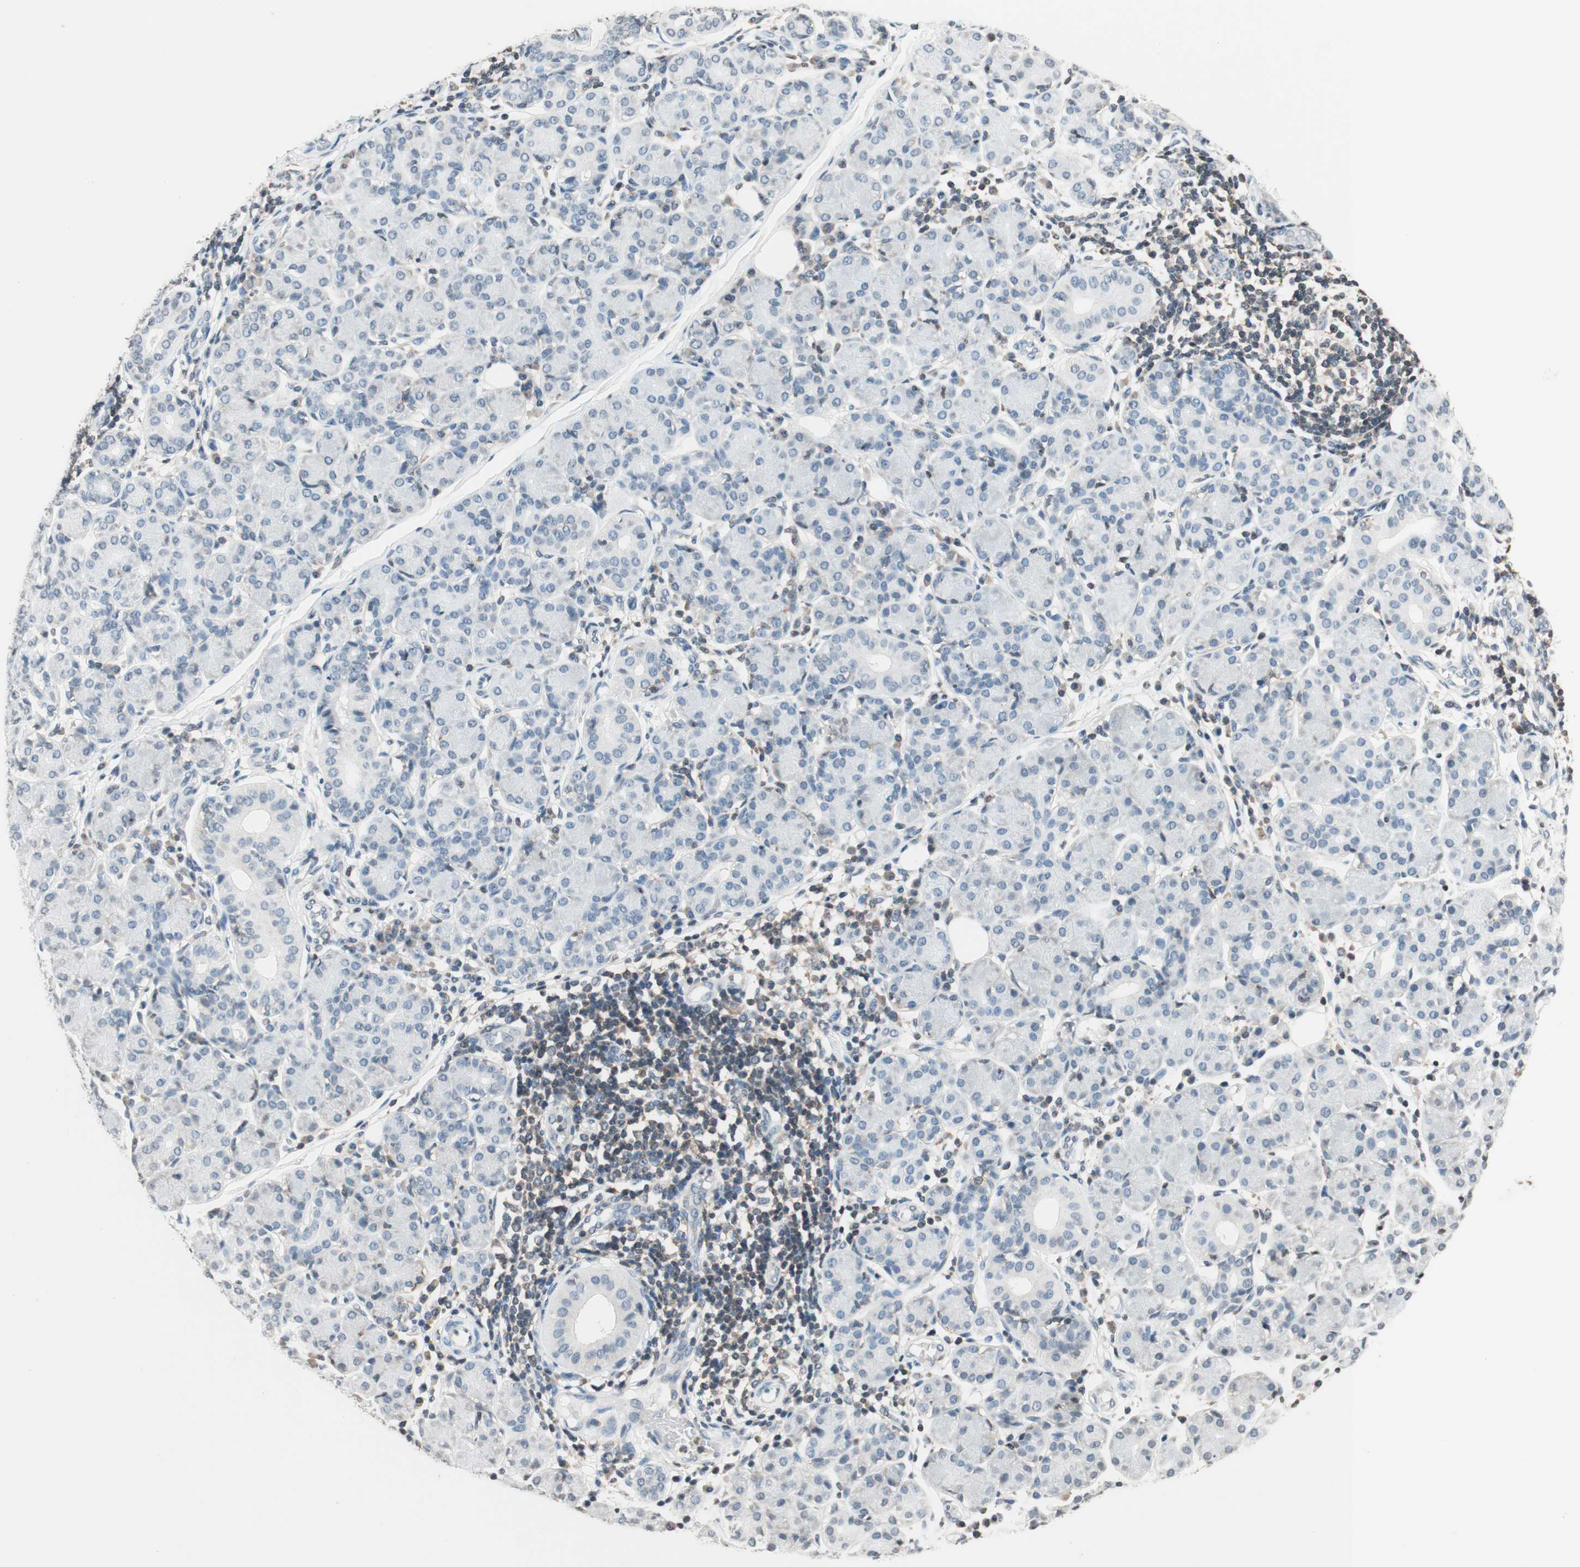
{"staining": {"intensity": "negative", "quantity": "none", "location": "none"}, "tissue": "salivary gland", "cell_type": "Glandular cells", "image_type": "normal", "snomed": [{"axis": "morphology", "description": "Normal tissue, NOS"}, {"axis": "morphology", "description": "Inflammation, NOS"}, {"axis": "topography", "description": "Lymph node"}, {"axis": "topography", "description": "Salivary gland"}], "caption": "This is a photomicrograph of immunohistochemistry staining of benign salivary gland, which shows no staining in glandular cells. (Stains: DAB IHC with hematoxylin counter stain, Microscopy: brightfield microscopy at high magnification).", "gene": "WIPF1", "patient": {"sex": "male", "age": 3}}